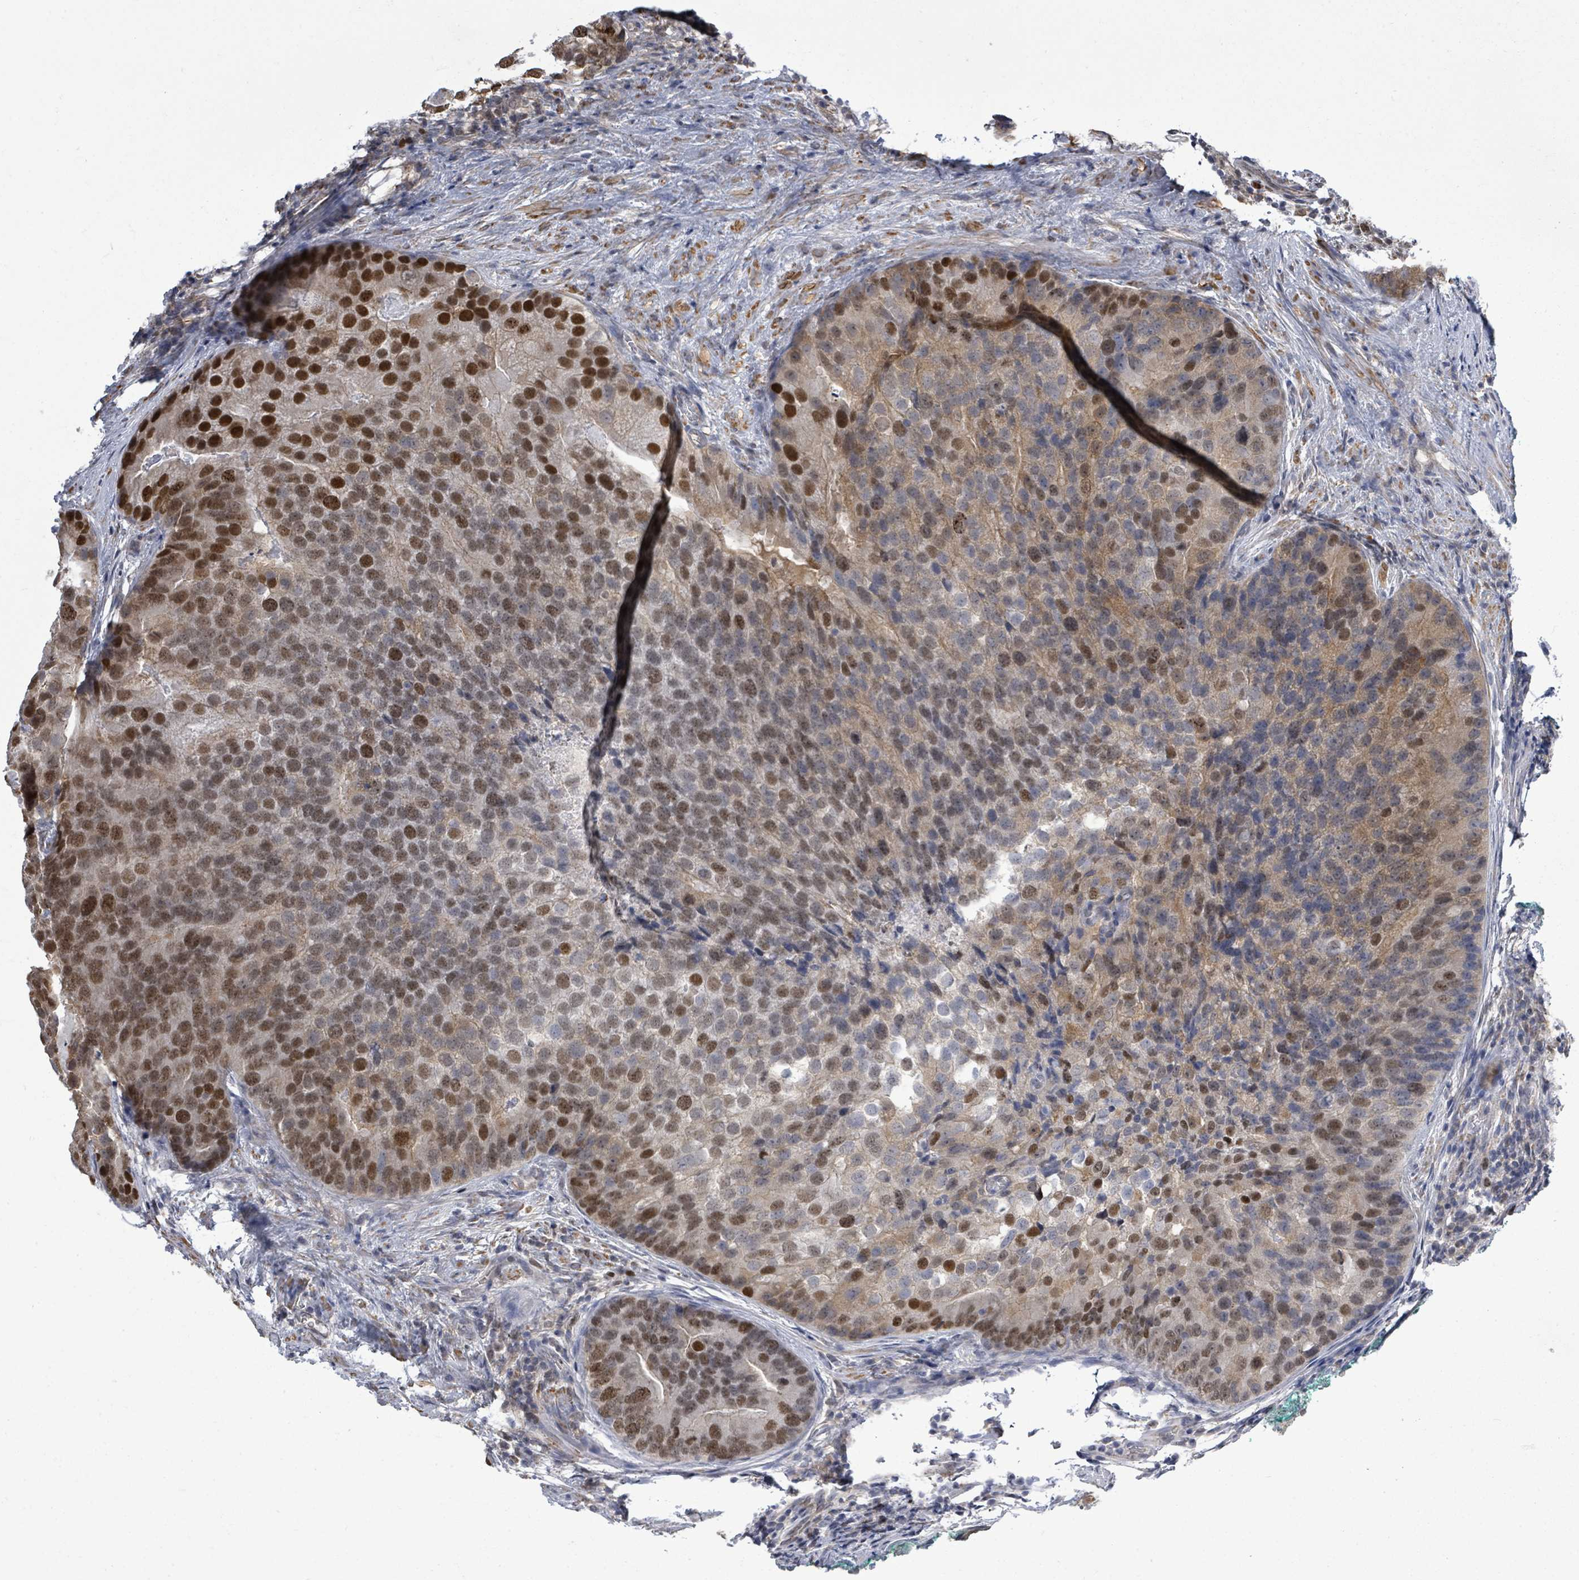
{"staining": {"intensity": "moderate", "quantity": "25%-75%", "location": "nuclear"}, "tissue": "prostate cancer", "cell_type": "Tumor cells", "image_type": "cancer", "snomed": [{"axis": "morphology", "description": "Adenocarcinoma, High grade"}, {"axis": "topography", "description": "Prostate"}], "caption": "Moderate nuclear positivity is identified in about 25%-75% of tumor cells in prostate cancer.", "gene": "PAPSS1", "patient": {"sex": "male", "age": 62}}